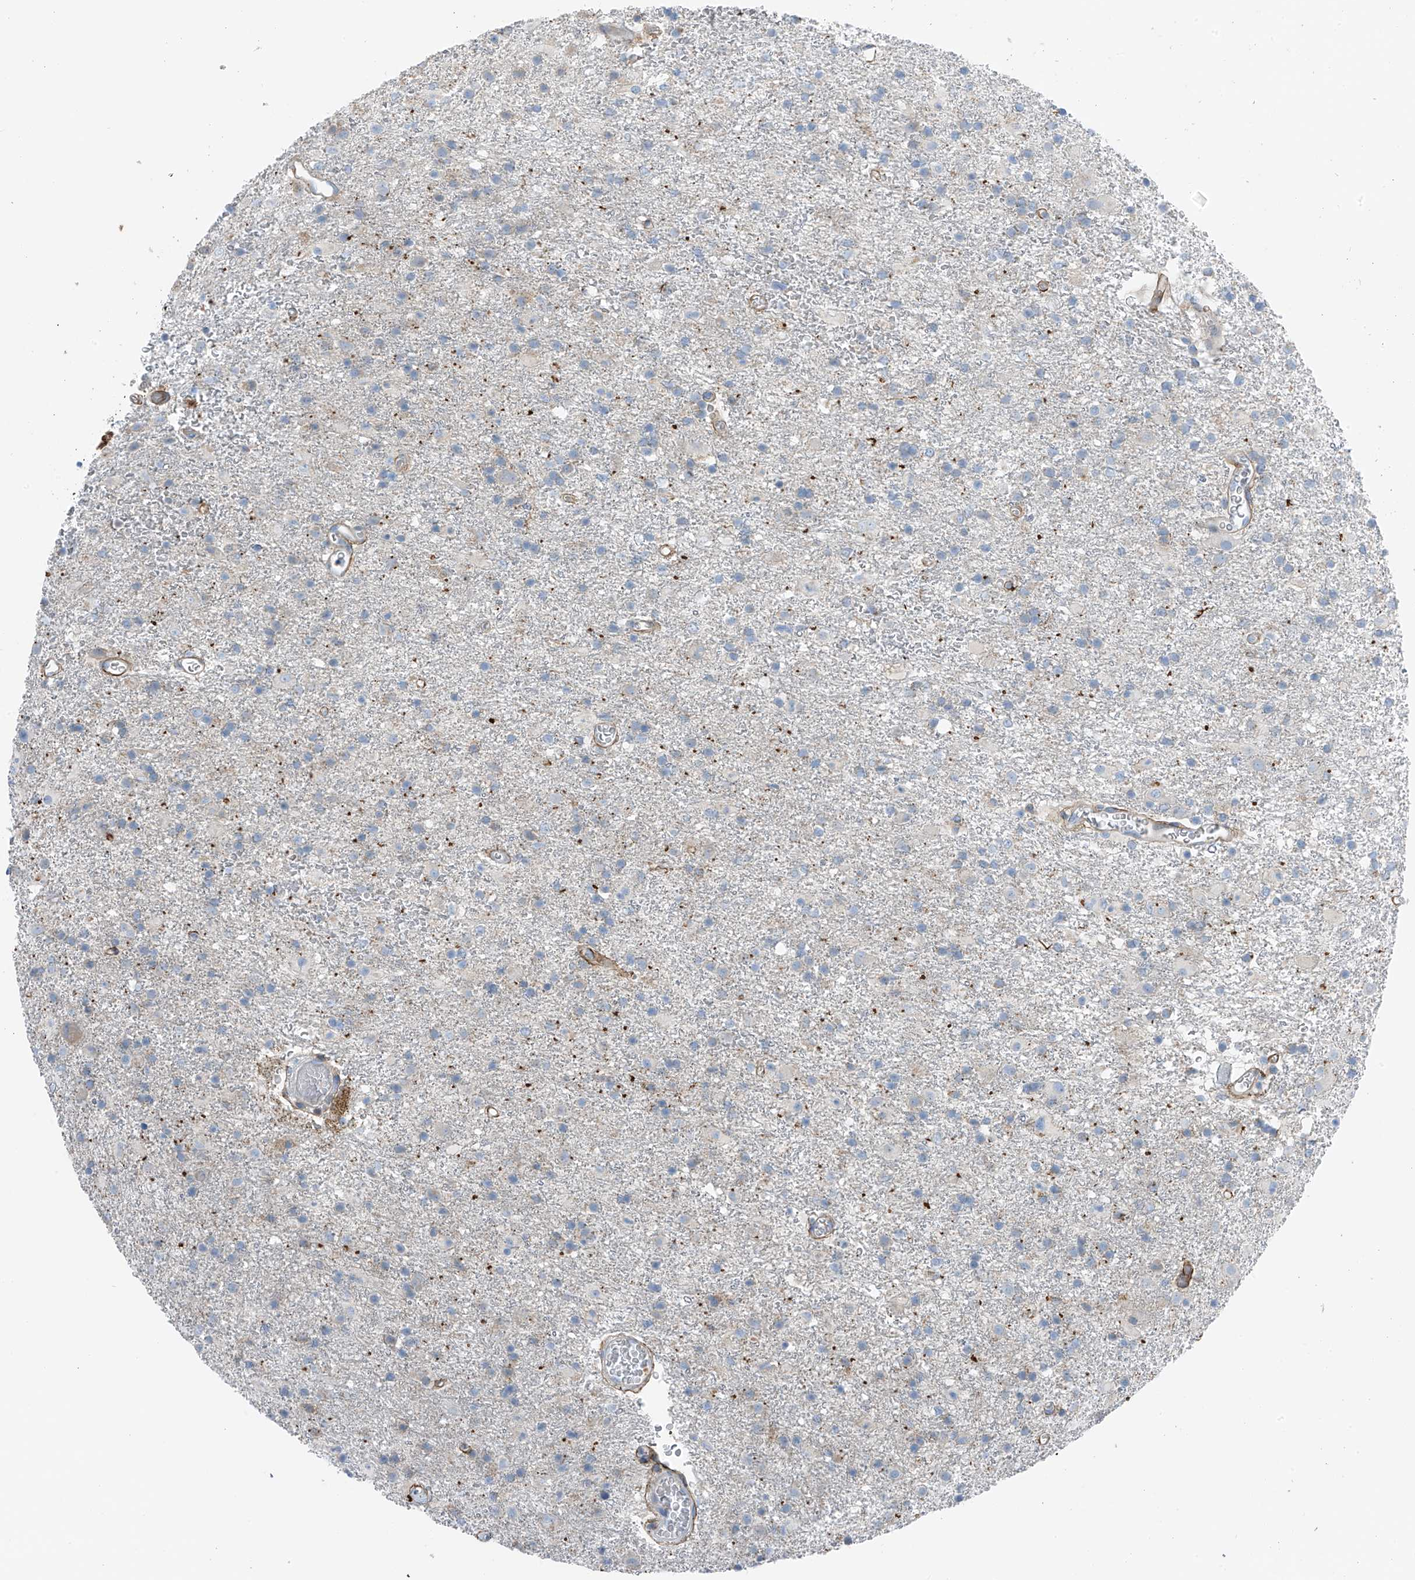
{"staining": {"intensity": "negative", "quantity": "none", "location": "none"}, "tissue": "glioma", "cell_type": "Tumor cells", "image_type": "cancer", "snomed": [{"axis": "morphology", "description": "Glioma, malignant, Low grade"}, {"axis": "topography", "description": "Brain"}], "caption": "A high-resolution histopathology image shows immunohistochemistry (IHC) staining of malignant glioma (low-grade), which shows no significant positivity in tumor cells. (DAB immunohistochemistry (IHC), high magnification).", "gene": "NALCN", "patient": {"sex": "male", "age": 65}}